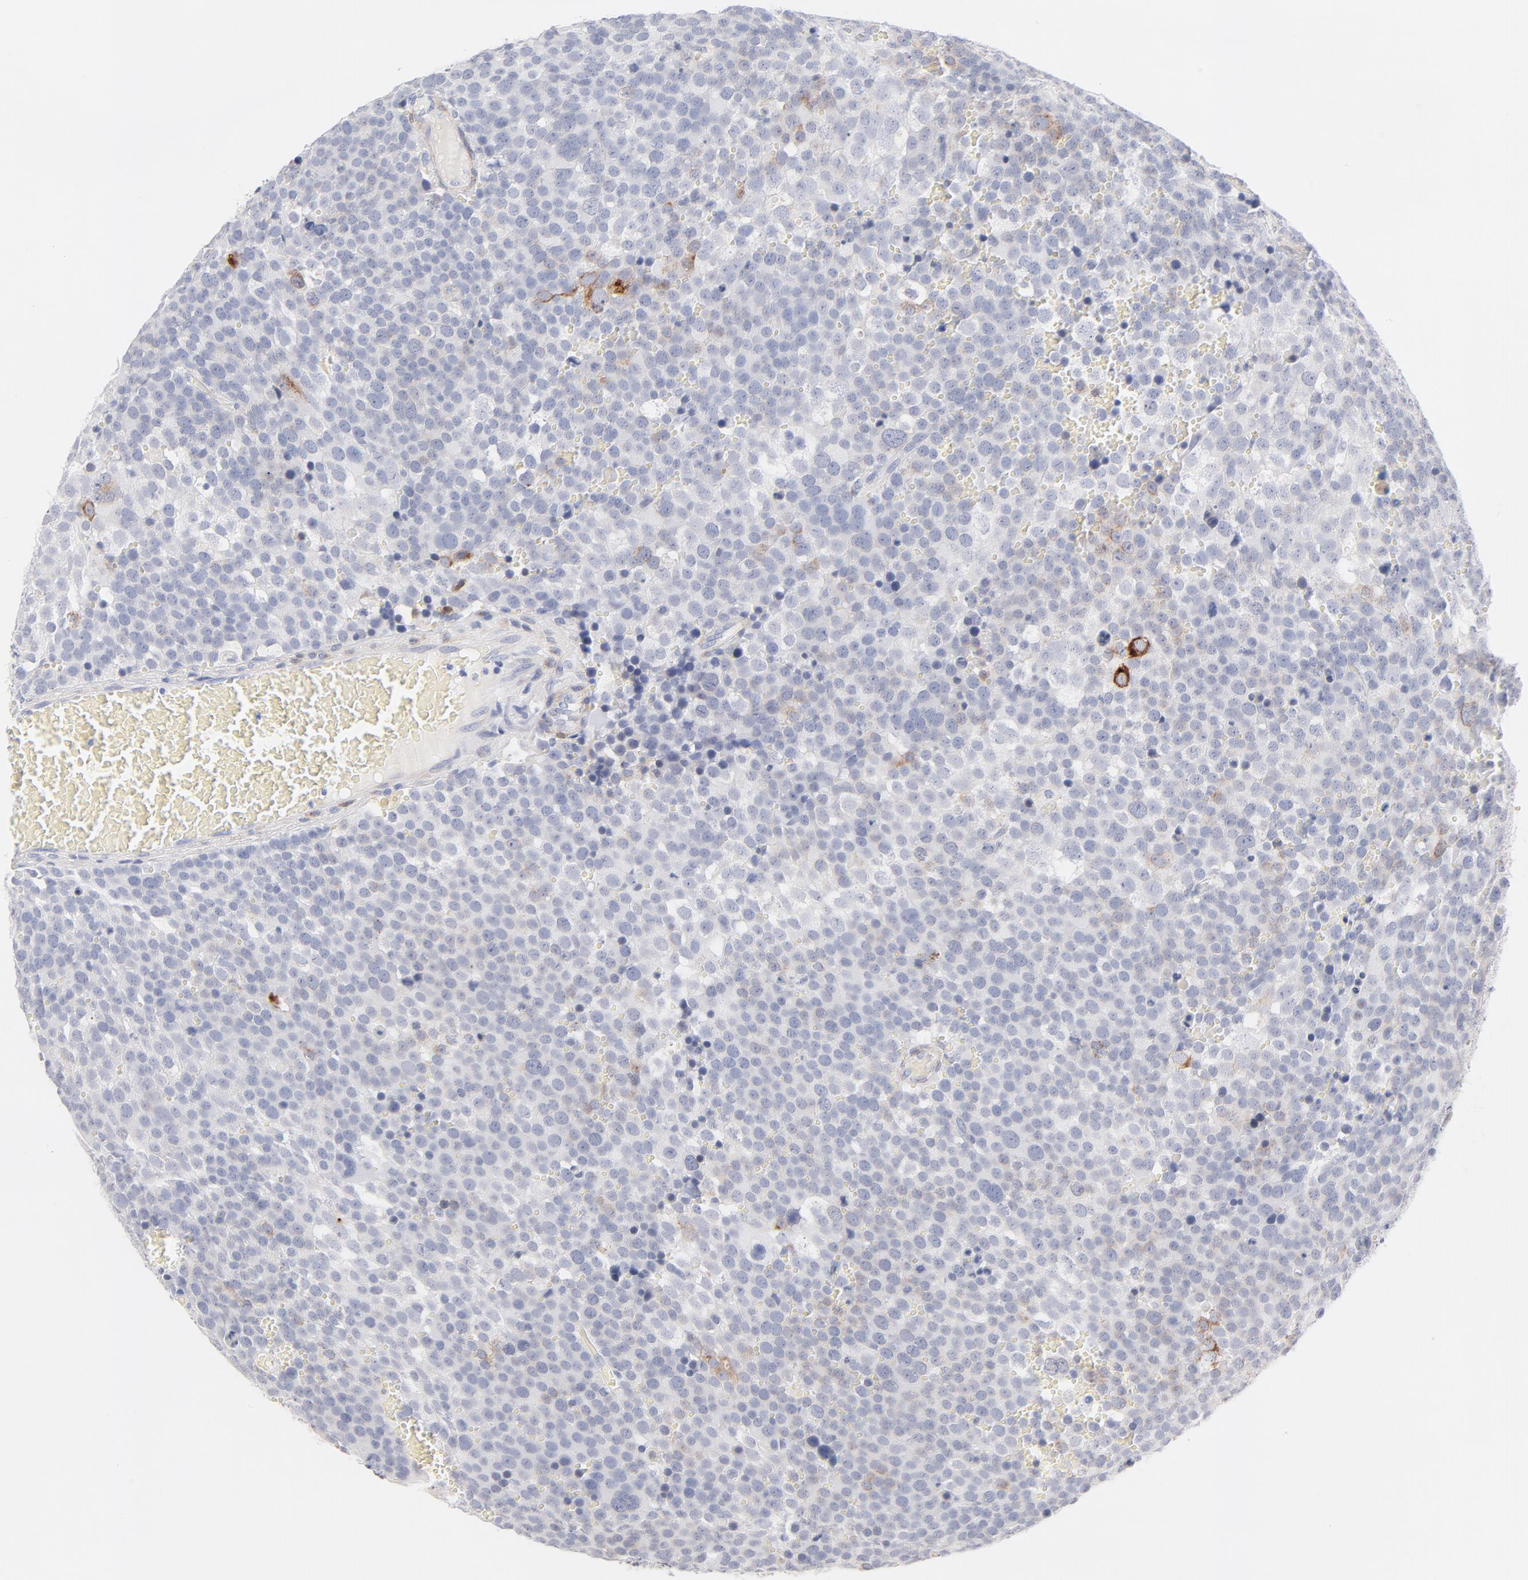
{"staining": {"intensity": "weak", "quantity": "<25%", "location": "cytoplasmic/membranous"}, "tissue": "testis cancer", "cell_type": "Tumor cells", "image_type": "cancer", "snomed": [{"axis": "morphology", "description": "Seminoma, NOS"}, {"axis": "topography", "description": "Testis"}], "caption": "The histopathology image demonstrates no significant positivity in tumor cells of seminoma (testis). (Stains: DAB (3,3'-diaminobenzidine) IHC with hematoxylin counter stain, Microscopy: brightfield microscopy at high magnification).", "gene": "MID1", "patient": {"sex": "male", "age": 71}}